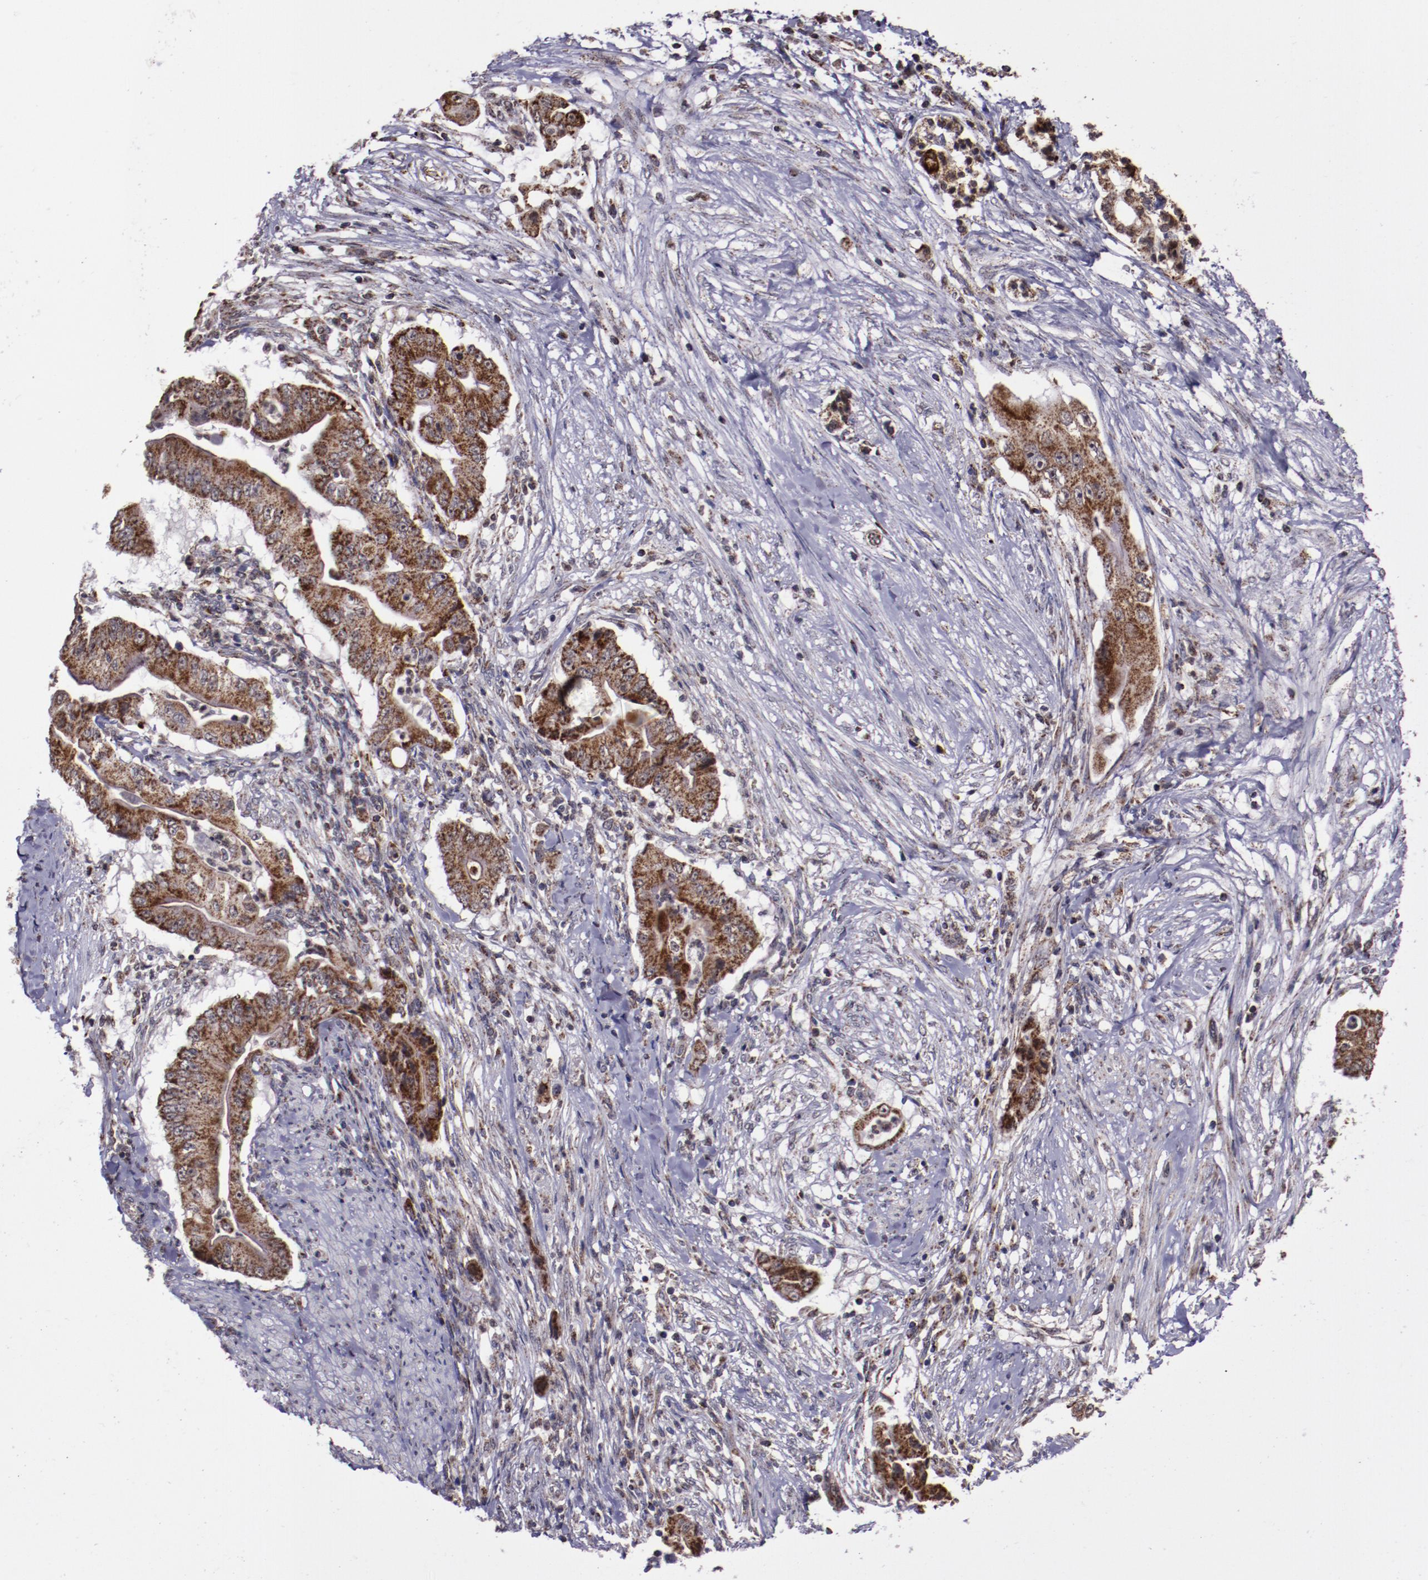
{"staining": {"intensity": "moderate", "quantity": ">75%", "location": "cytoplasmic/membranous"}, "tissue": "pancreatic cancer", "cell_type": "Tumor cells", "image_type": "cancer", "snomed": [{"axis": "morphology", "description": "Adenocarcinoma, NOS"}, {"axis": "topography", "description": "Pancreas"}], "caption": "Approximately >75% of tumor cells in human adenocarcinoma (pancreatic) exhibit moderate cytoplasmic/membranous protein positivity as visualized by brown immunohistochemical staining.", "gene": "LONP1", "patient": {"sex": "male", "age": 62}}